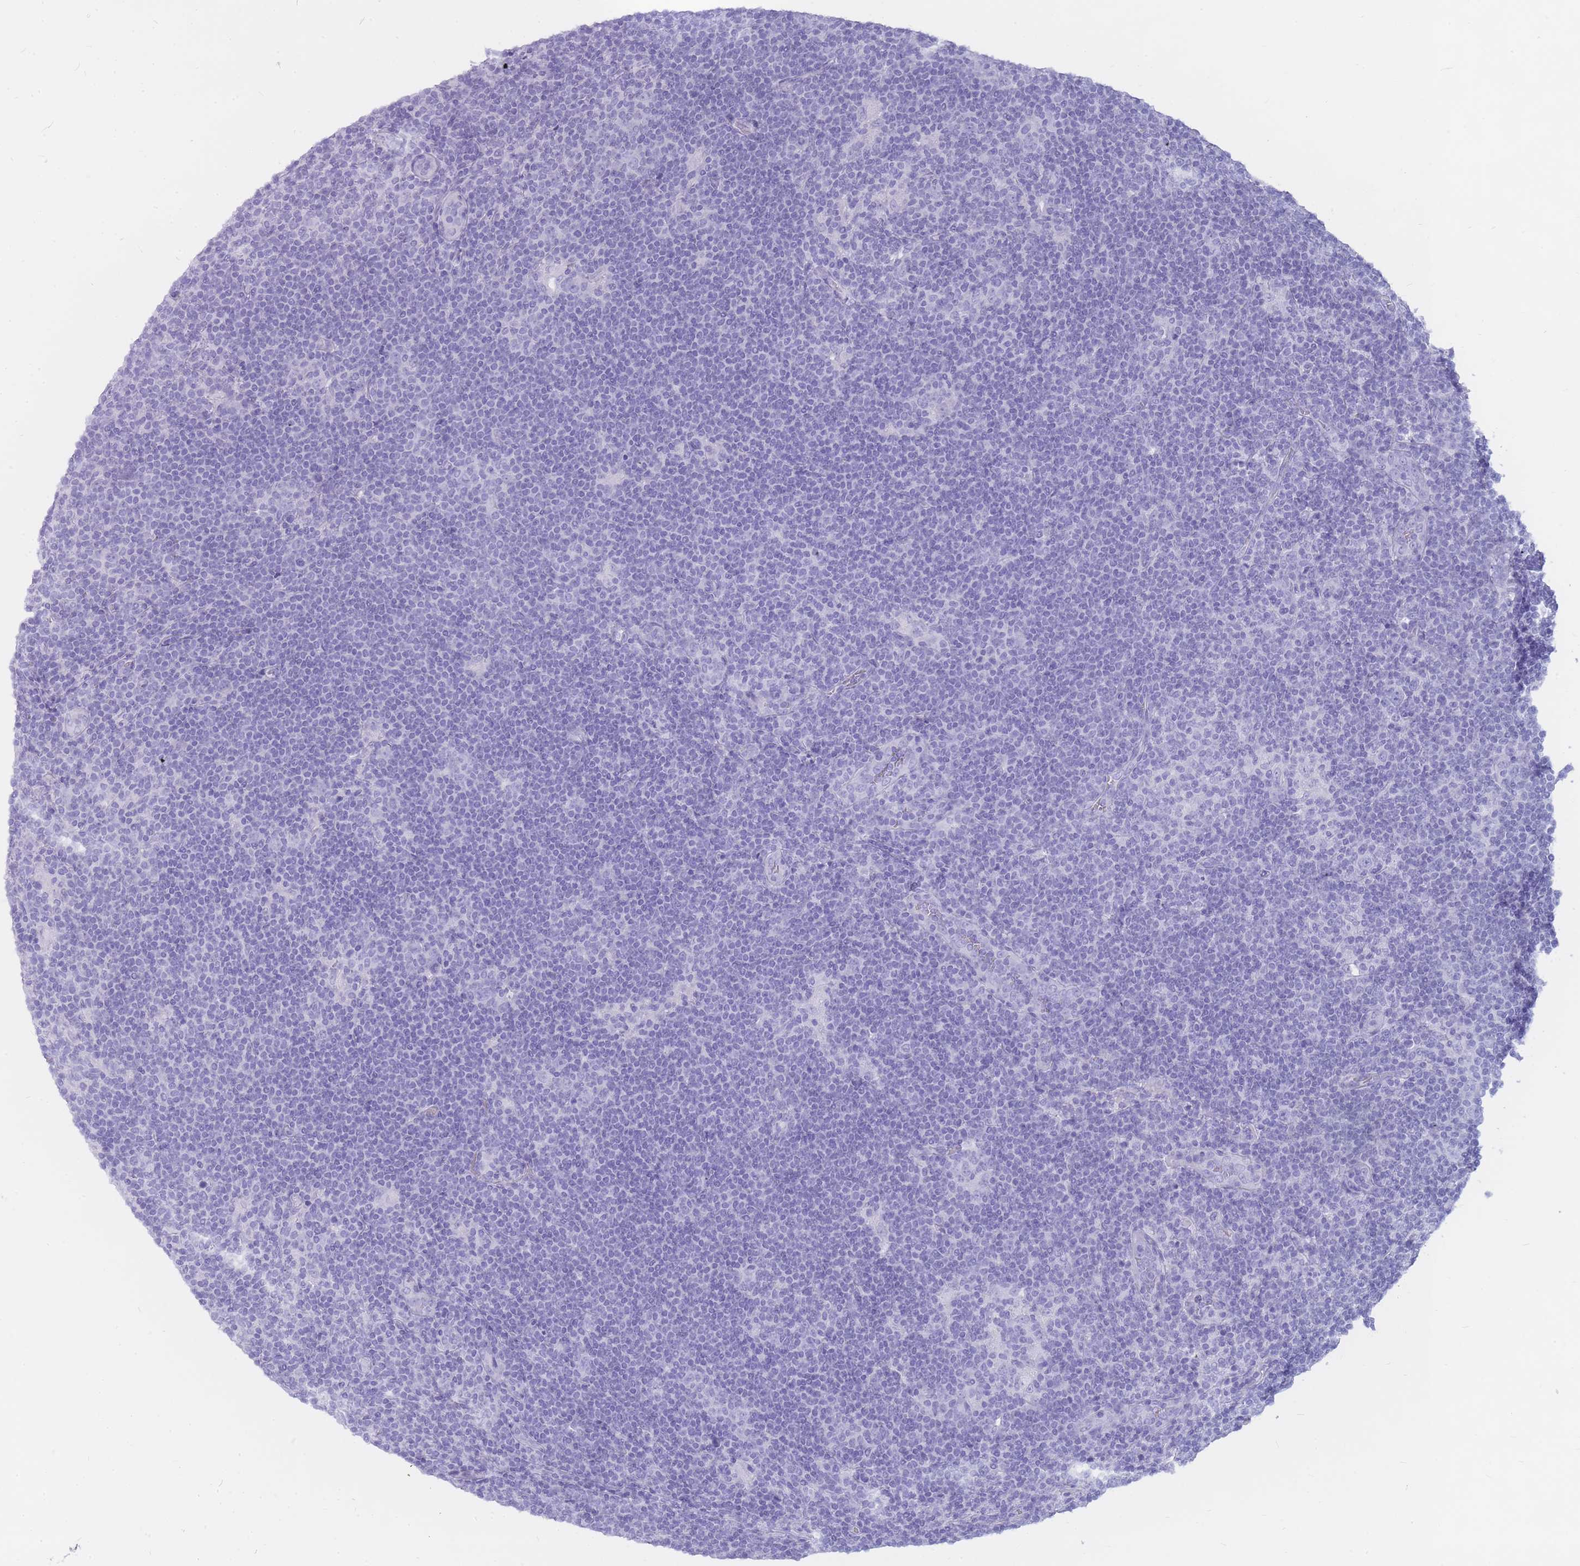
{"staining": {"intensity": "negative", "quantity": "none", "location": "none"}, "tissue": "lymphoma", "cell_type": "Tumor cells", "image_type": "cancer", "snomed": [{"axis": "morphology", "description": "Hodgkin's disease, NOS"}, {"axis": "topography", "description": "Lymph node"}], "caption": "Immunohistochemistry (IHC) image of neoplastic tissue: human lymphoma stained with DAB displays no significant protein positivity in tumor cells.", "gene": "INS", "patient": {"sex": "female", "age": 57}}